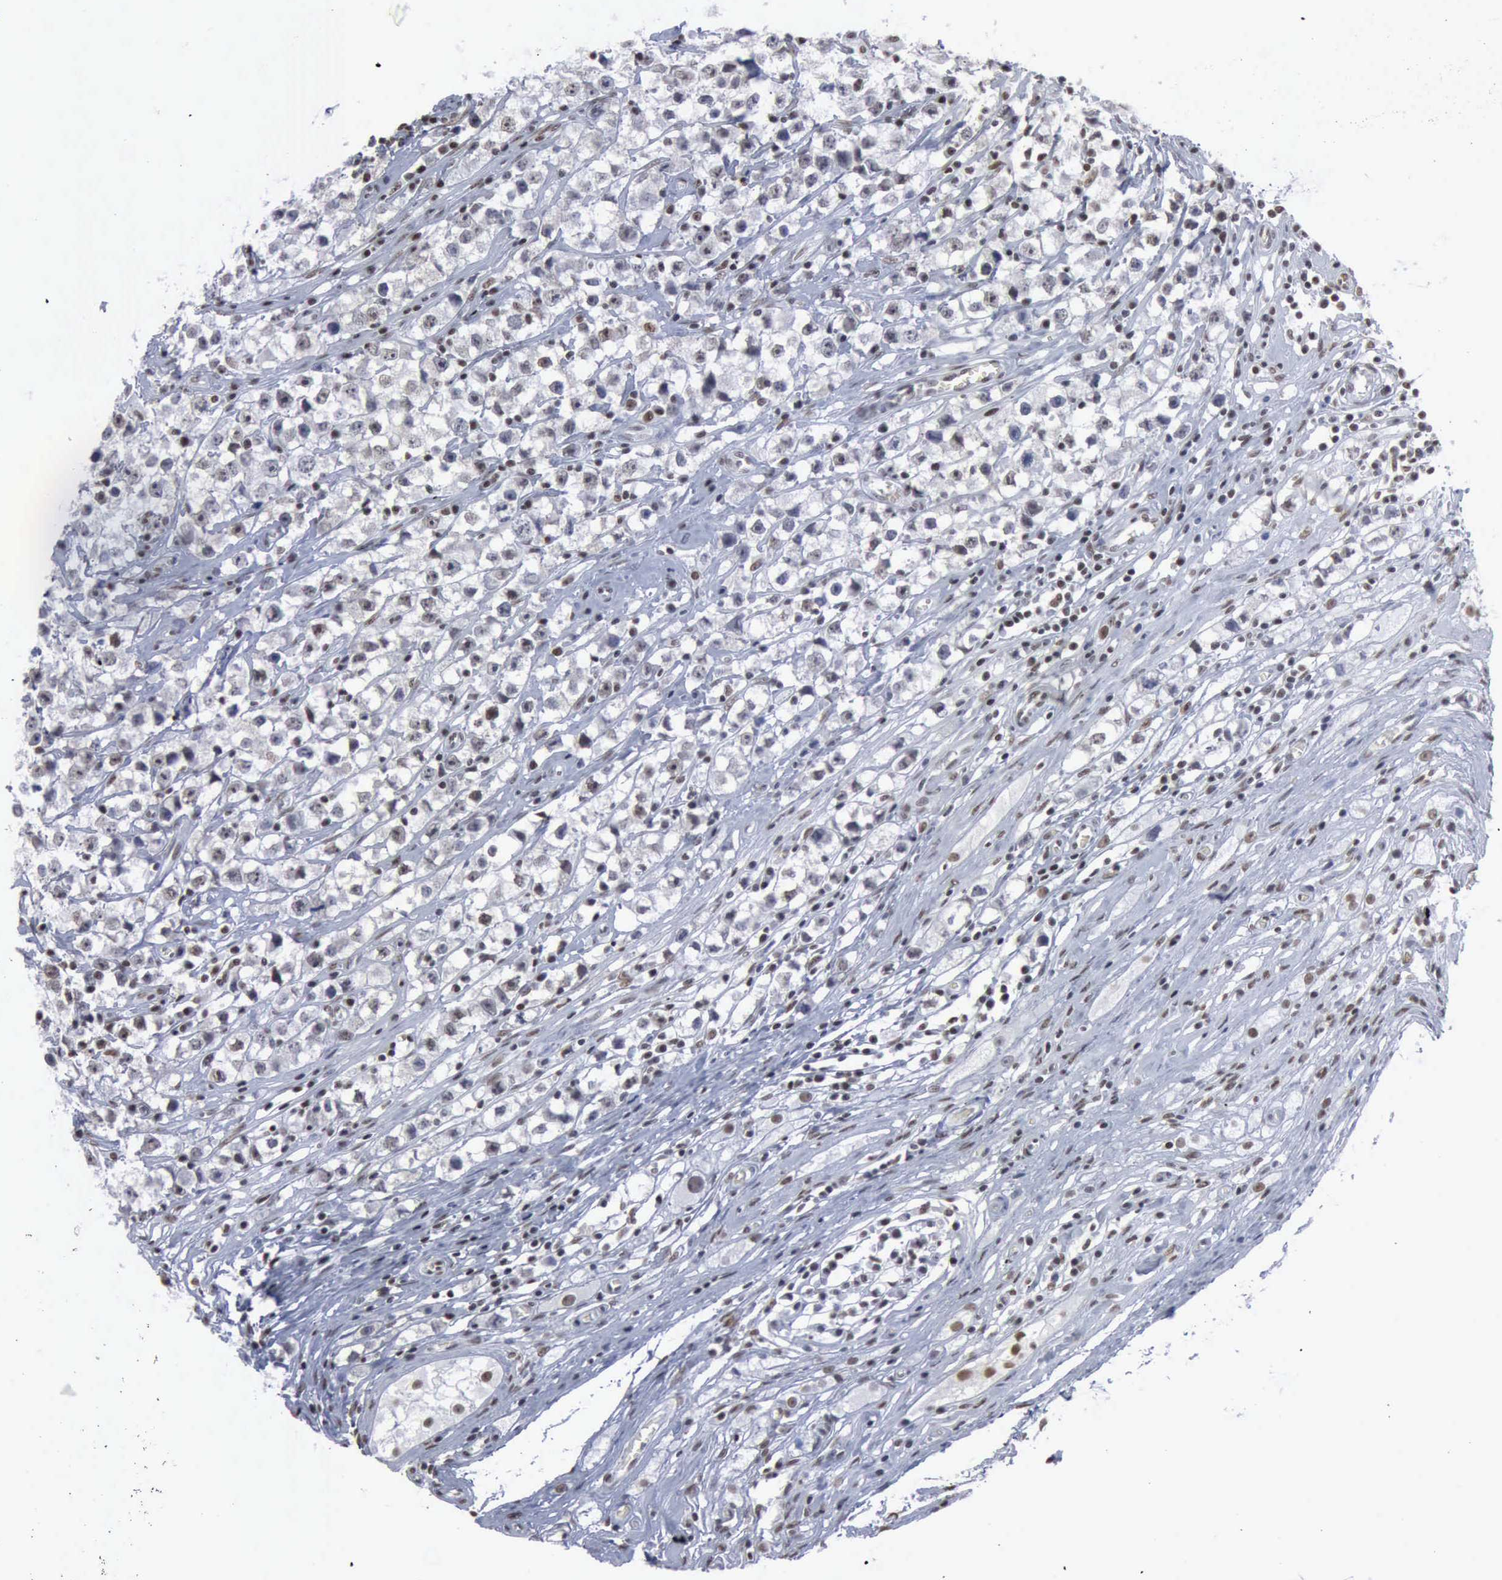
{"staining": {"intensity": "weak", "quantity": "25%-75%", "location": "nuclear"}, "tissue": "testis cancer", "cell_type": "Tumor cells", "image_type": "cancer", "snomed": [{"axis": "morphology", "description": "Seminoma, NOS"}, {"axis": "topography", "description": "Testis"}], "caption": "Weak nuclear expression is present in approximately 25%-75% of tumor cells in testis cancer (seminoma). The protein is shown in brown color, while the nuclei are stained blue.", "gene": "XPA", "patient": {"sex": "male", "age": 35}}